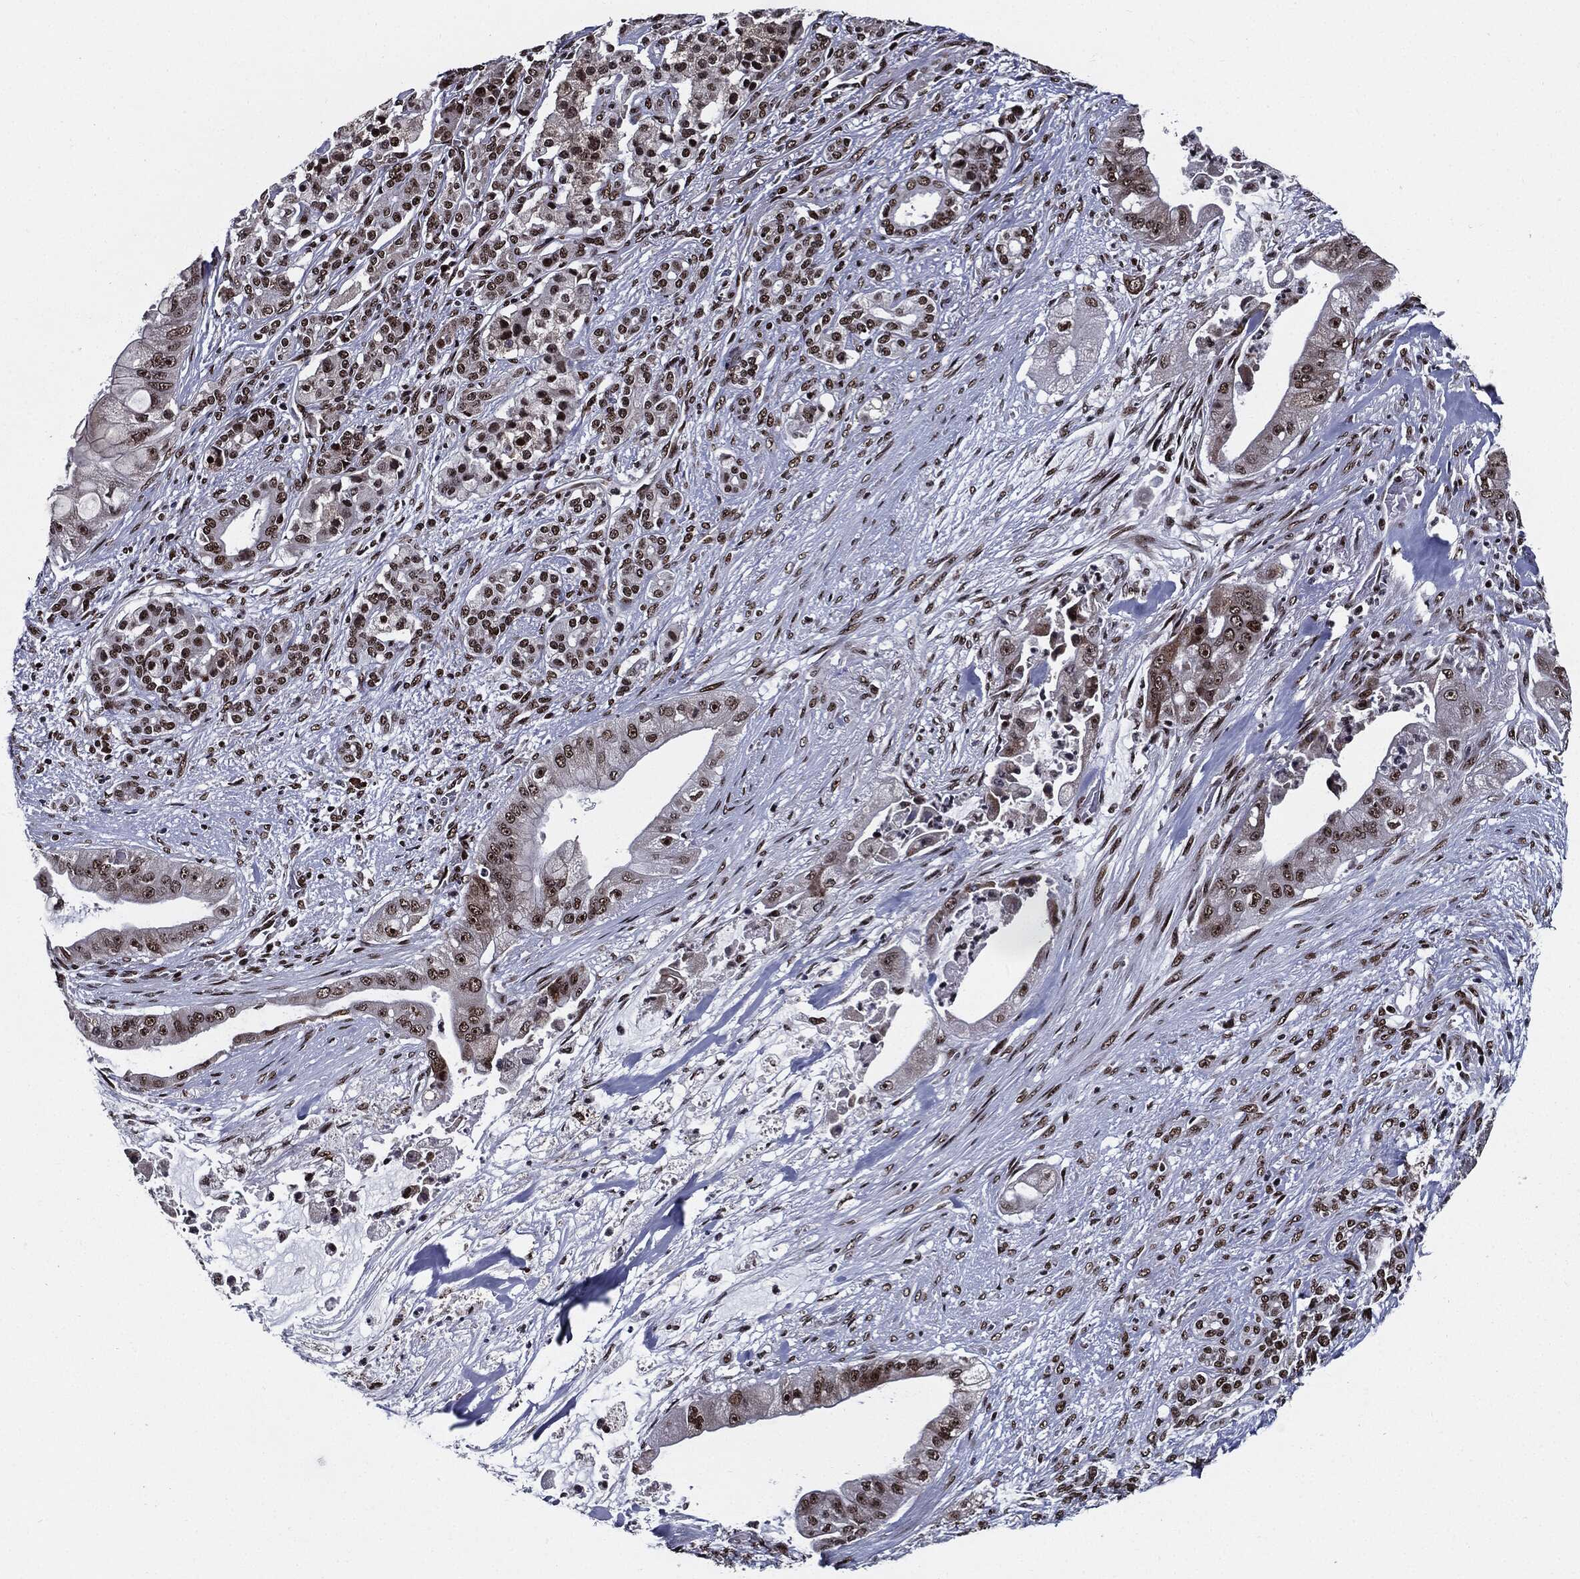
{"staining": {"intensity": "moderate", "quantity": ">75%", "location": "nuclear"}, "tissue": "pancreatic cancer", "cell_type": "Tumor cells", "image_type": "cancer", "snomed": [{"axis": "morphology", "description": "Normal tissue, NOS"}, {"axis": "morphology", "description": "Inflammation, NOS"}, {"axis": "morphology", "description": "Adenocarcinoma, NOS"}, {"axis": "topography", "description": "Pancreas"}], "caption": "An immunohistochemistry (IHC) image of tumor tissue is shown. Protein staining in brown shows moderate nuclear positivity in adenocarcinoma (pancreatic) within tumor cells.", "gene": "ZFP91", "patient": {"sex": "male", "age": 57}}